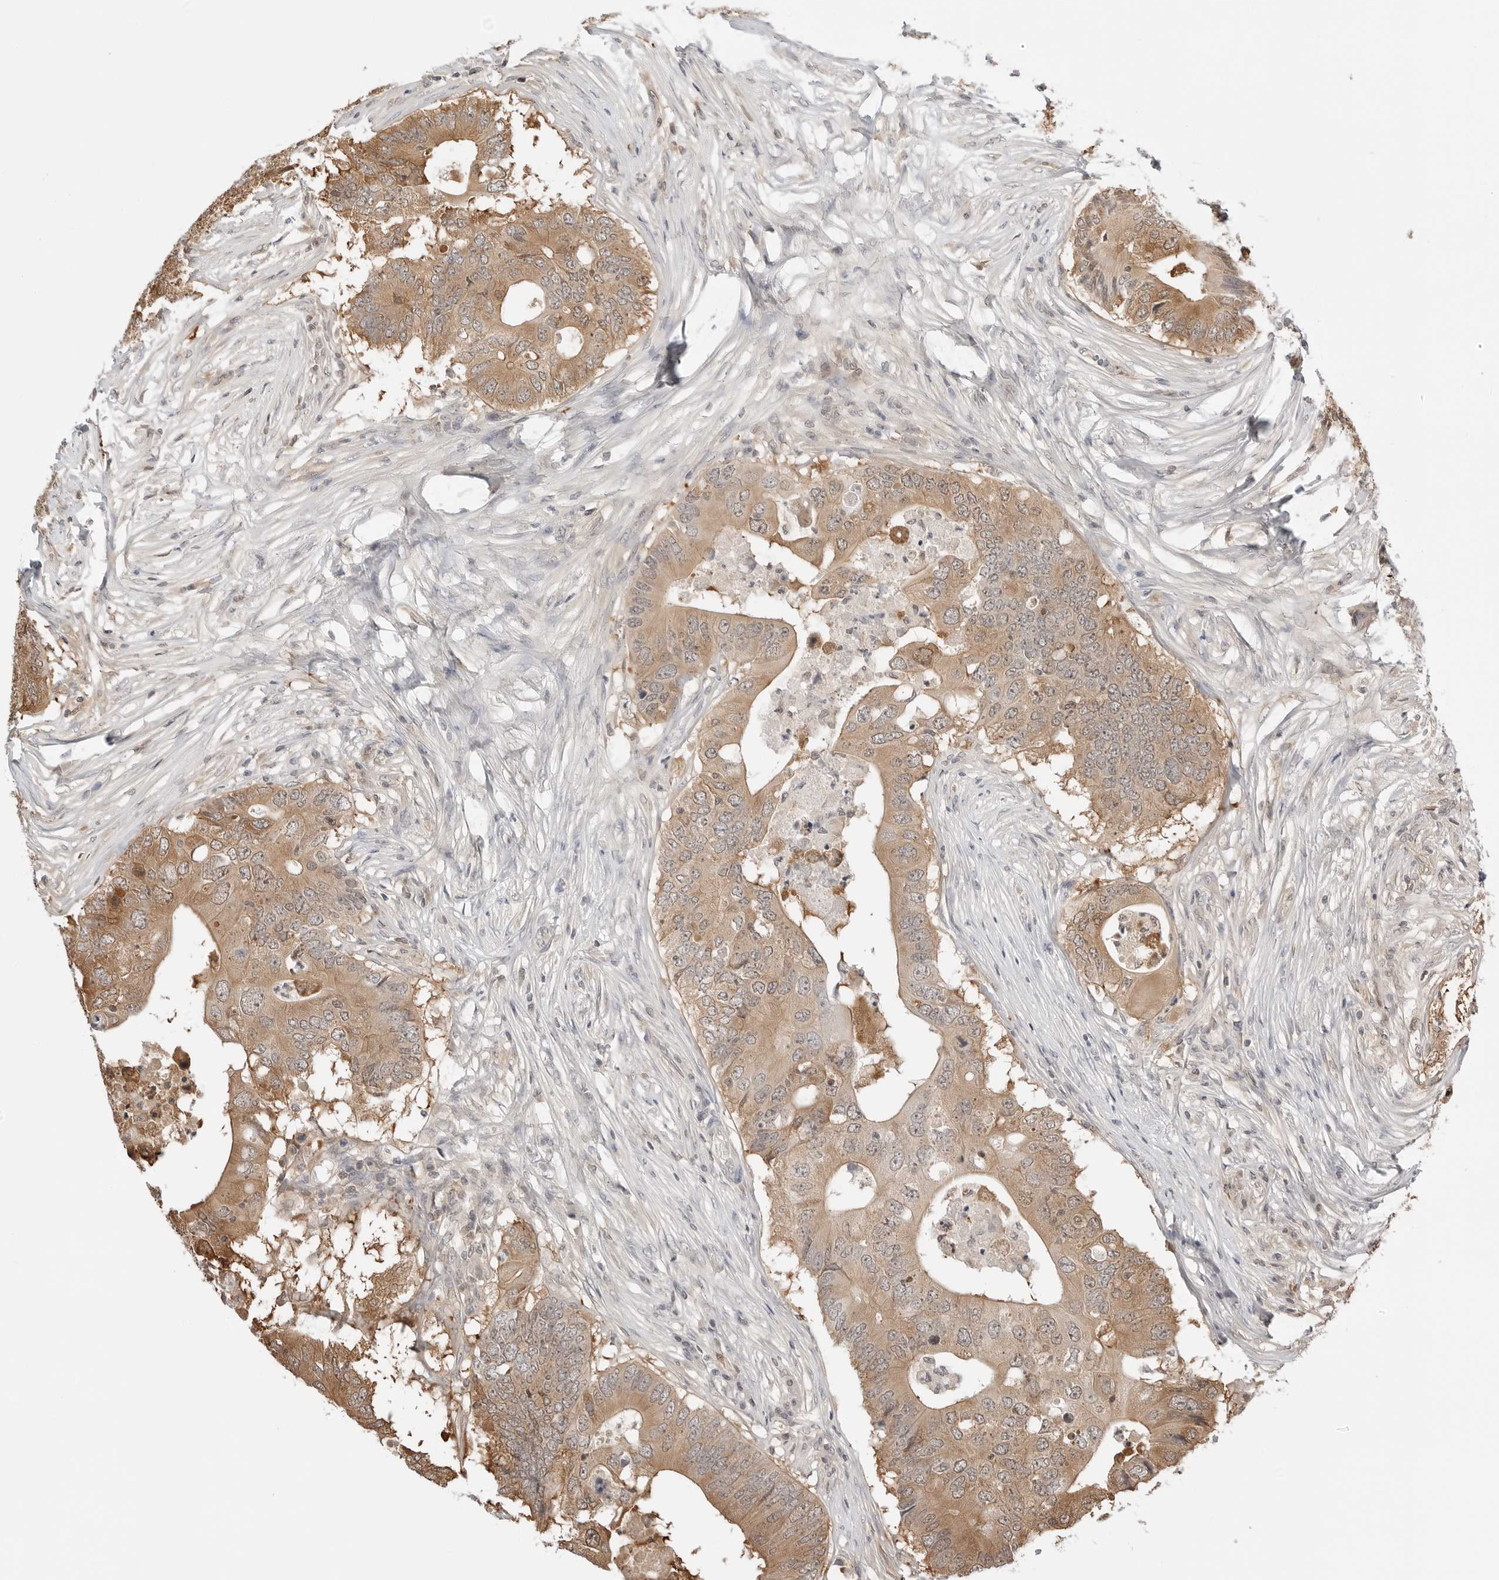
{"staining": {"intensity": "moderate", "quantity": ">75%", "location": "cytoplasmic/membranous"}, "tissue": "colorectal cancer", "cell_type": "Tumor cells", "image_type": "cancer", "snomed": [{"axis": "morphology", "description": "Adenocarcinoma, NOS"}, {"axis": "topography", "description": "Colon"}], "caption": "Colorectal cancer (adenocarcinoma) tissue demonstrates moderate cytoplasmic/membranous expression in about >75% of tumor cells The staining was performed using DAB, with brown indicating positive protein expression. Nuclei are stained blue with hematoxylin.", "gene": "NUDC", "patient": {"sex": "male", "age": 71}}